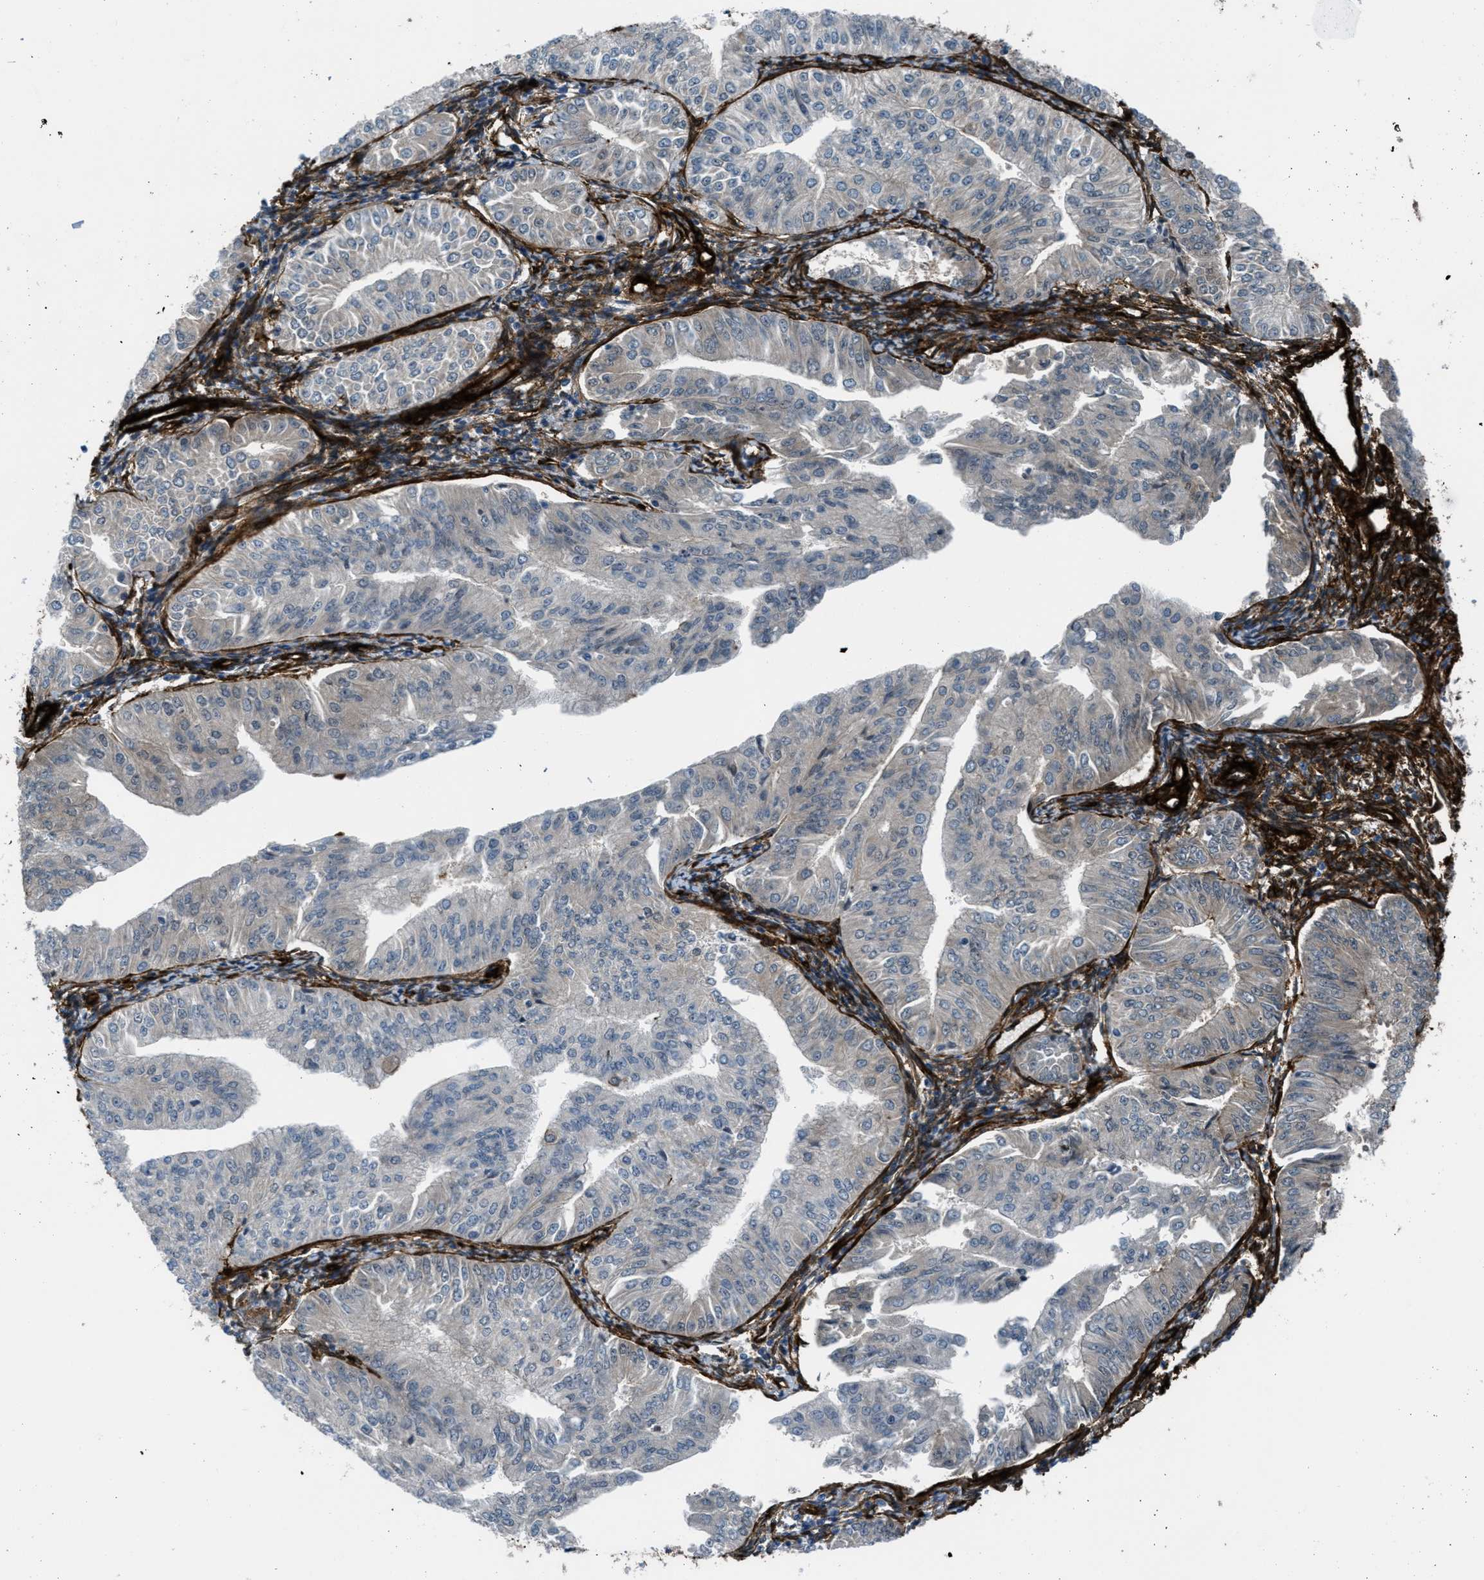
{"staining": {"intensity": "negative", "quantity": "none", "location": "none"}, "tissue": "endometrial cancer", "cell_type": "Tumor cells", "image_type": "cancer", "snomed": [{"axis": "morphology", "description": "Normal tissue, NOS"}, {"axis": "morphology", "description": "Adenocarcinoma, NOS"}, {"axis": "topography", "description": "Endometrium"}], "caption": "High power microscopy micrograph of an IHC image of endometrial cancer, revealing no significant expression in tumor cells.", "gene": "CALD1", "patient": {"sex": "female", "age": 53}}